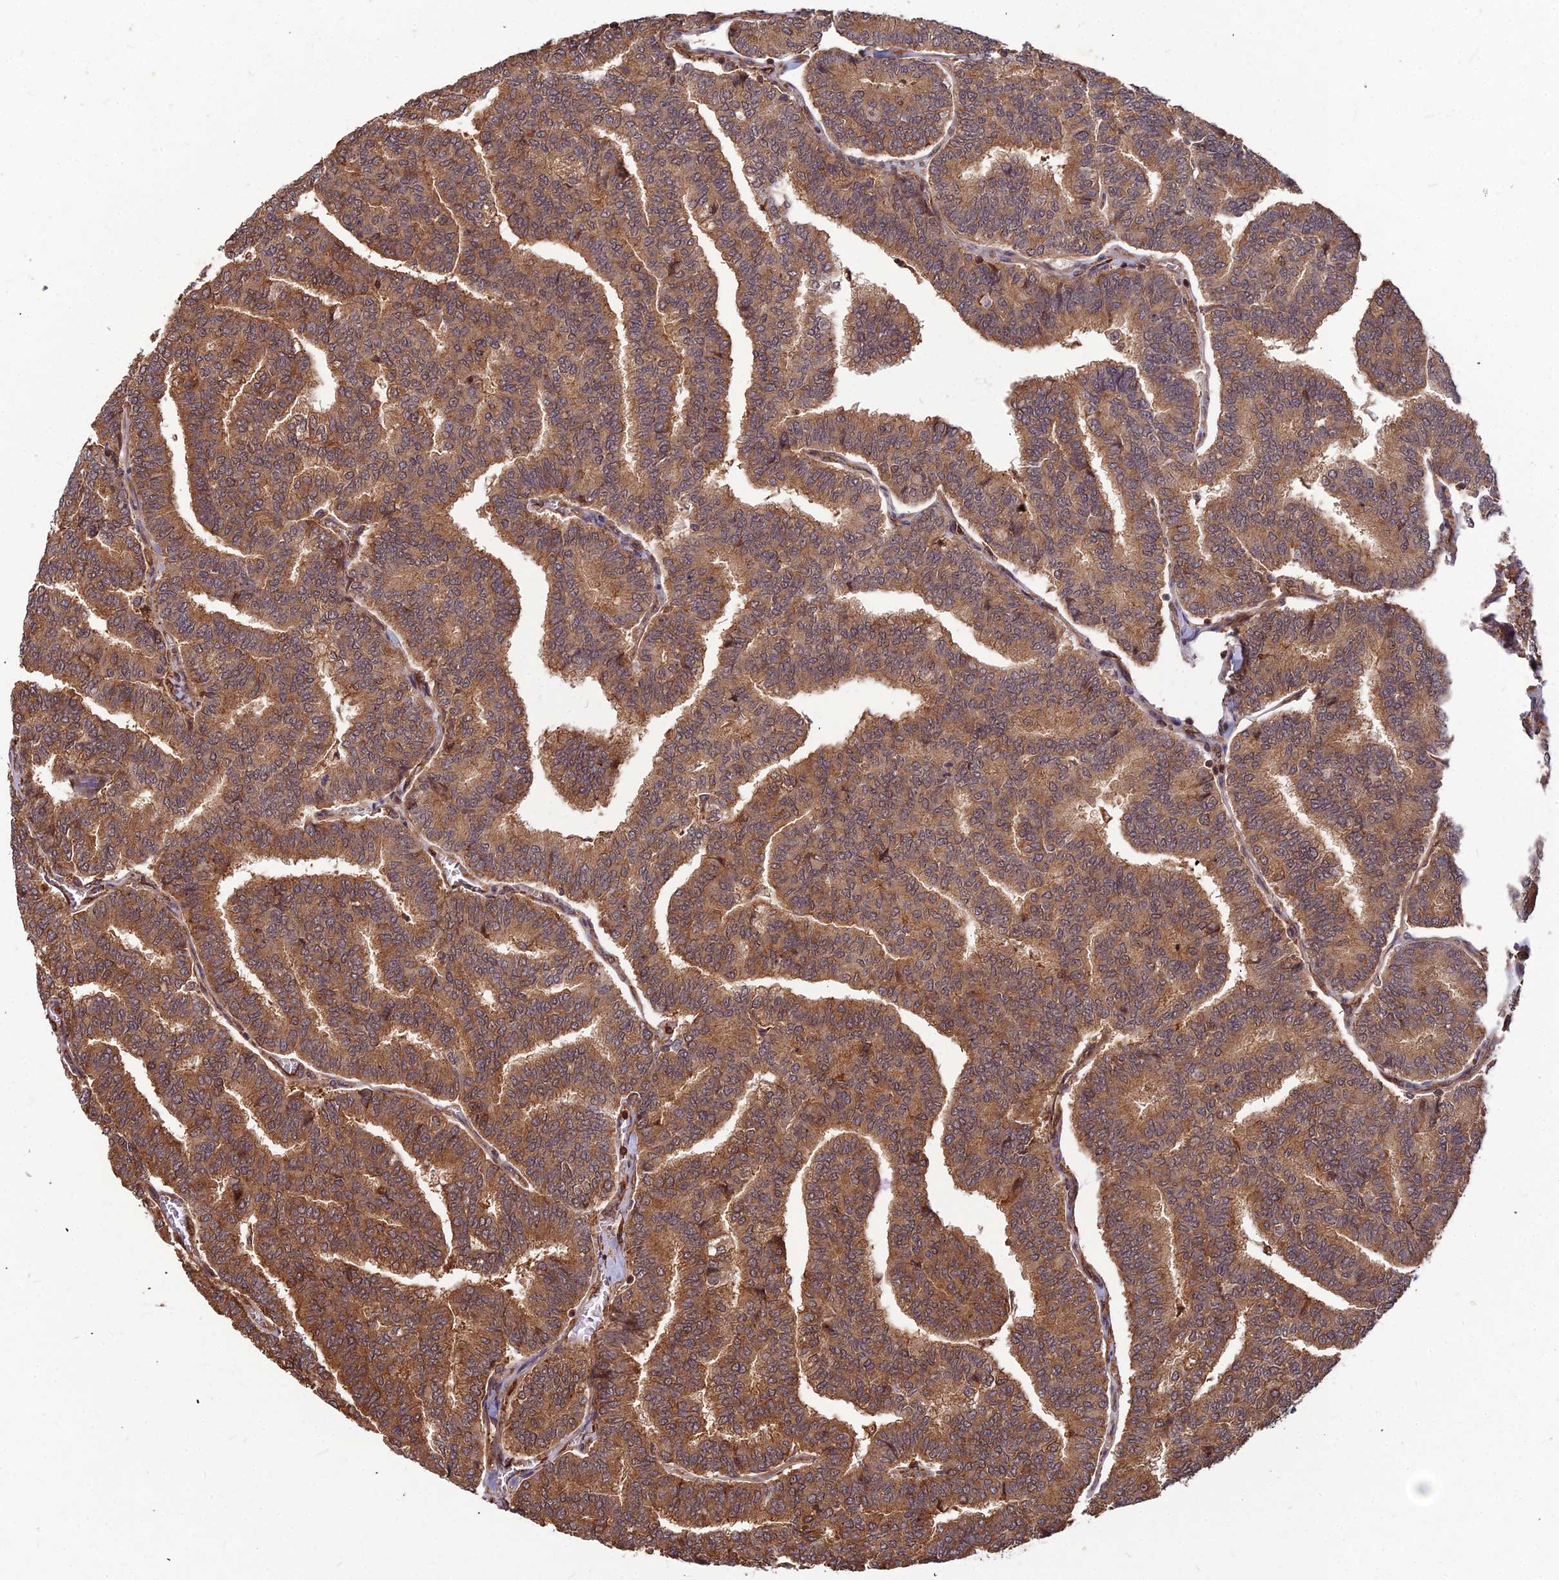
{"staining": {"intensity": "moderate", "quantity": ">75%", "location": "cytoplasmic/membranous"}, "tissue": "thyroid cancer", "cell_type": "Tumor cells", "image_type": "cancer", "snomed": [{"axis": "morphology", "description": "Papillary adenocarcinoma, NOS"}, {"axis": "topography", "description": "Thyroid gland"}], "caption": "A brown stain labels moderate cytoplasmic/membranous expression of a protein in thyroid cancer (papillary adenocarcinoma) tumor cells.", "gene": "ZNF467", "patient": {"sex": "female", "age": 35}}